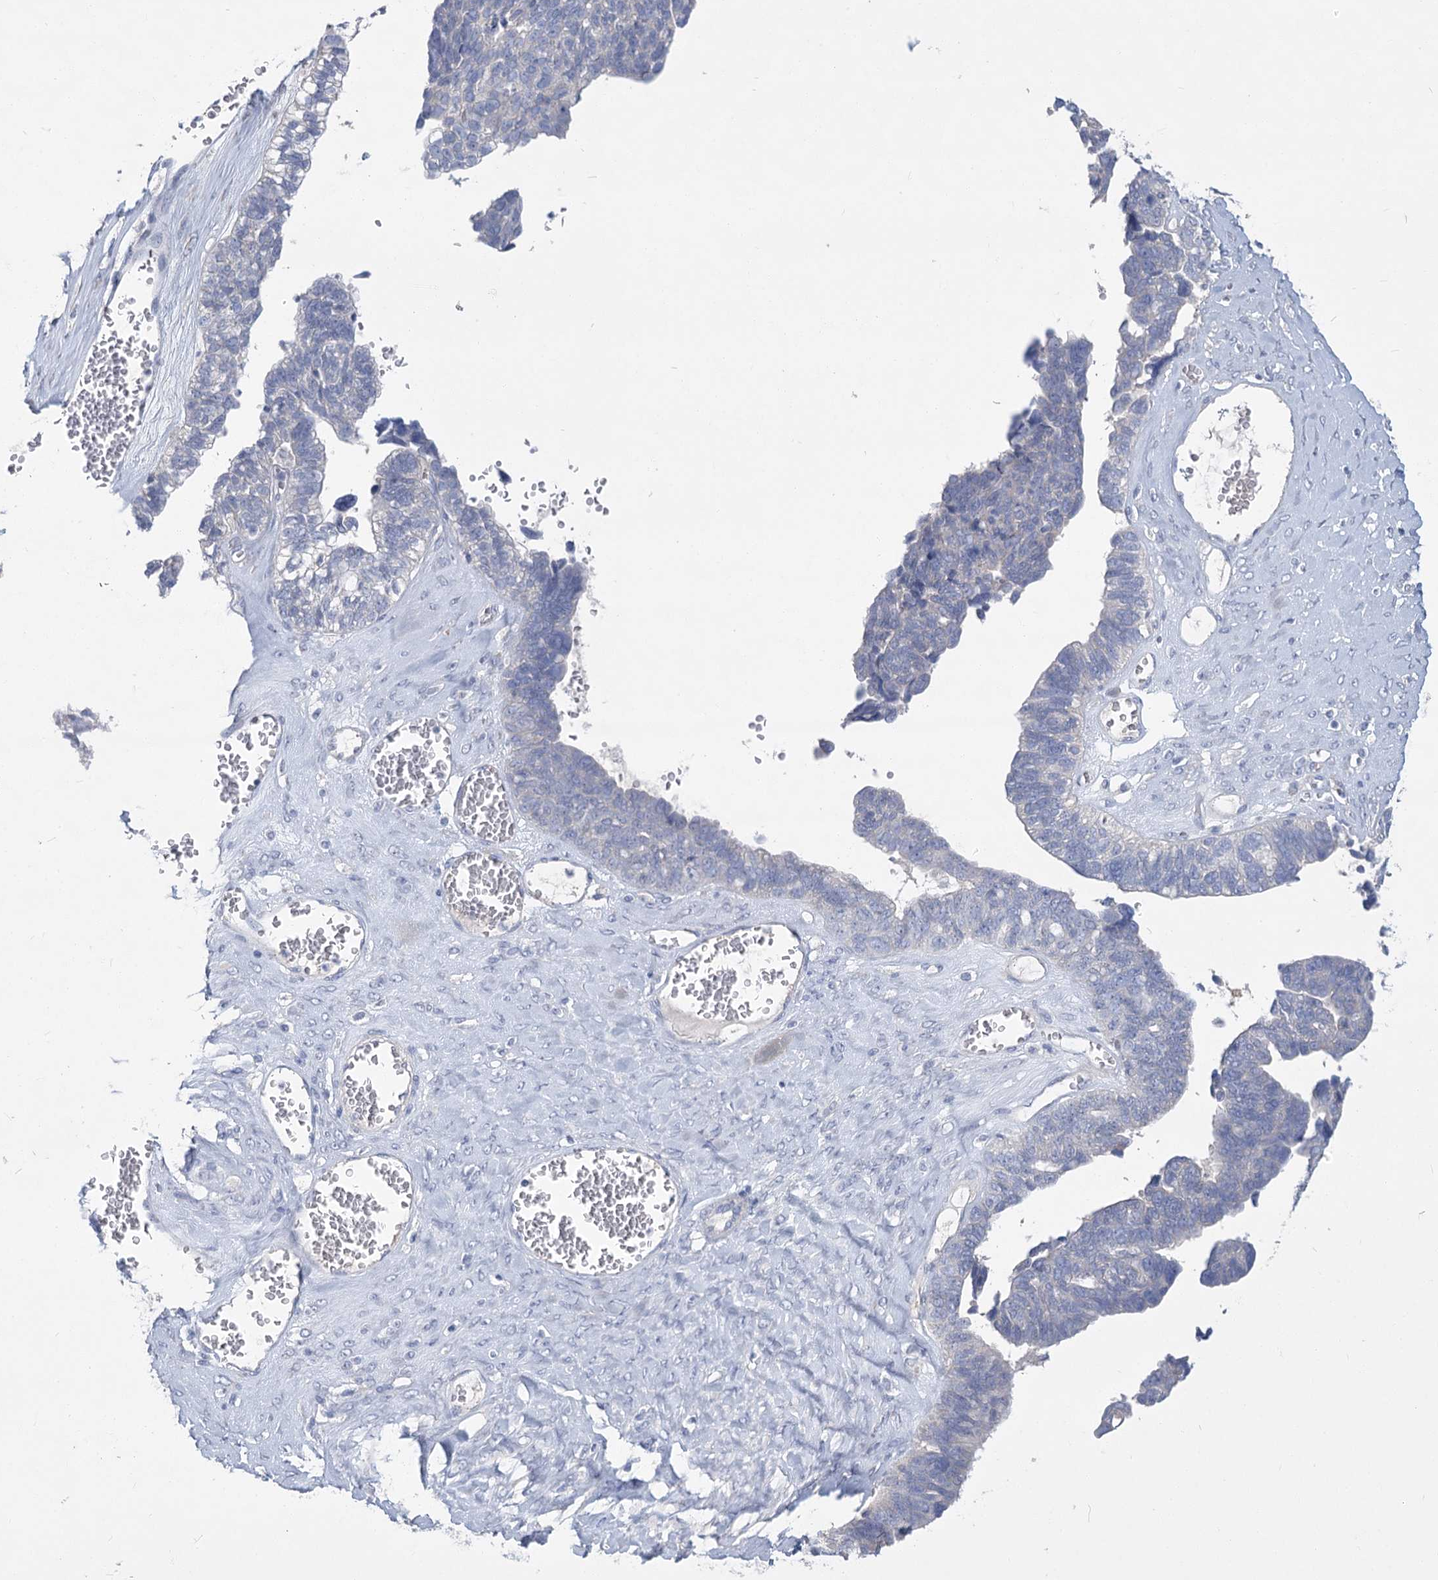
{"staining": {"intensity": "negative", "quantity": "none", "location": "none"}, "tissue": "ovarian cancer", "cell_type": "Tumor cells", "image_type": "cancer", "snomed": [{"axis": "morphology", "description": "Cystadenocarcinoma, serous, NOS"}, {"axis": "topography", "description": "Ovary"}], "caption": "A photomicrograph of ovarian cancer stained for a protein displays no brown staining in tumor cells. (DAB immunohistochemistry, high magnification).", "gene": "SLC9A3", "patient": {"sex": "female", "age": 79}}